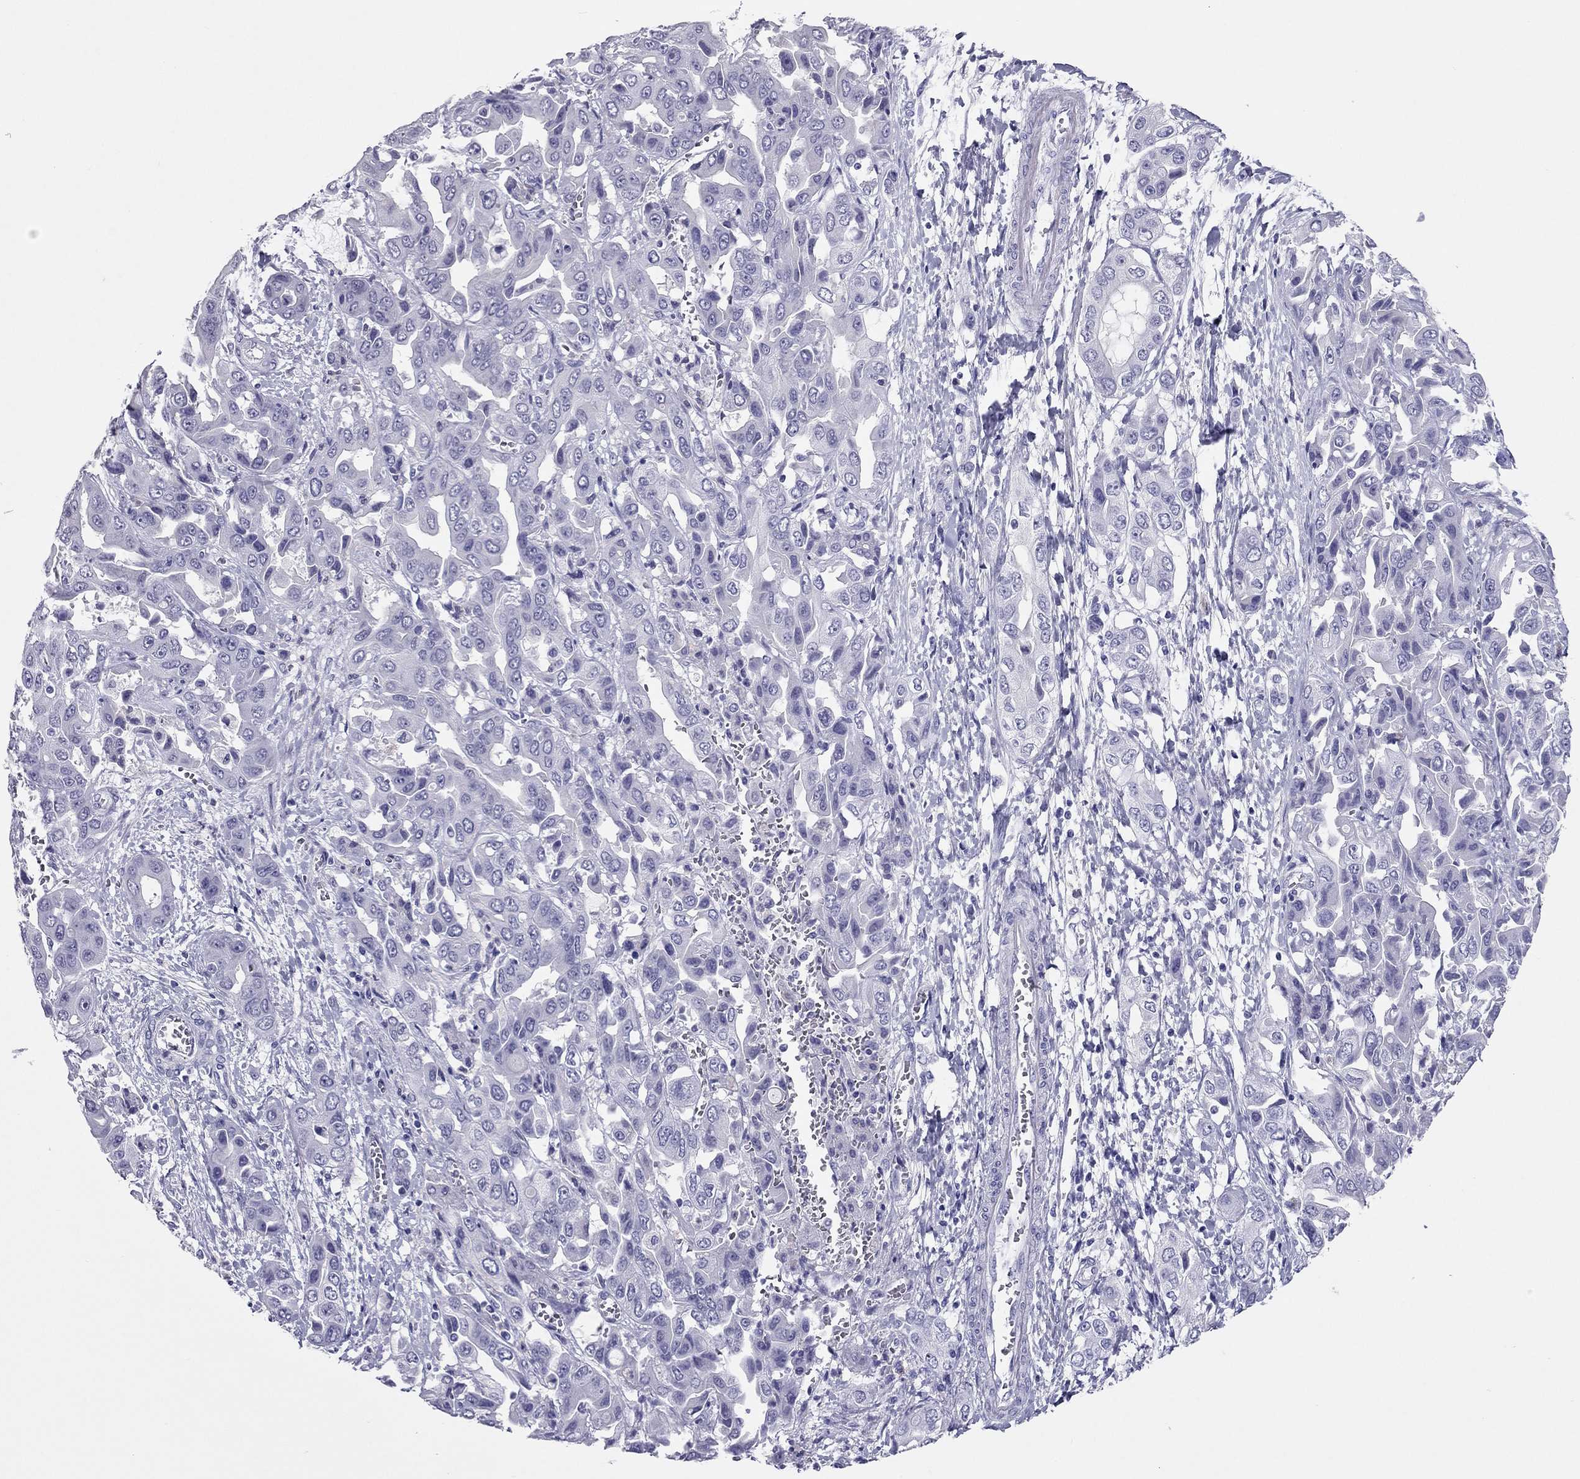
{"staining": {"intensity": "negative", "quantity": "none", "location": "none"}, "tissue": "liver cancer", "cell_type": "Tumor cells", "image_type": "cancer", "snomed": [{"axis": "morphology", "description": "Cholangiocarcinoma"}, {"axis": "topography", "description": "Liver"}], "caption": "Tumor cells show no significant protein staining in liver cholangiocarcinoma.", "gene": "CROCC2", "patient": {"sex": "female", "age": 52}}